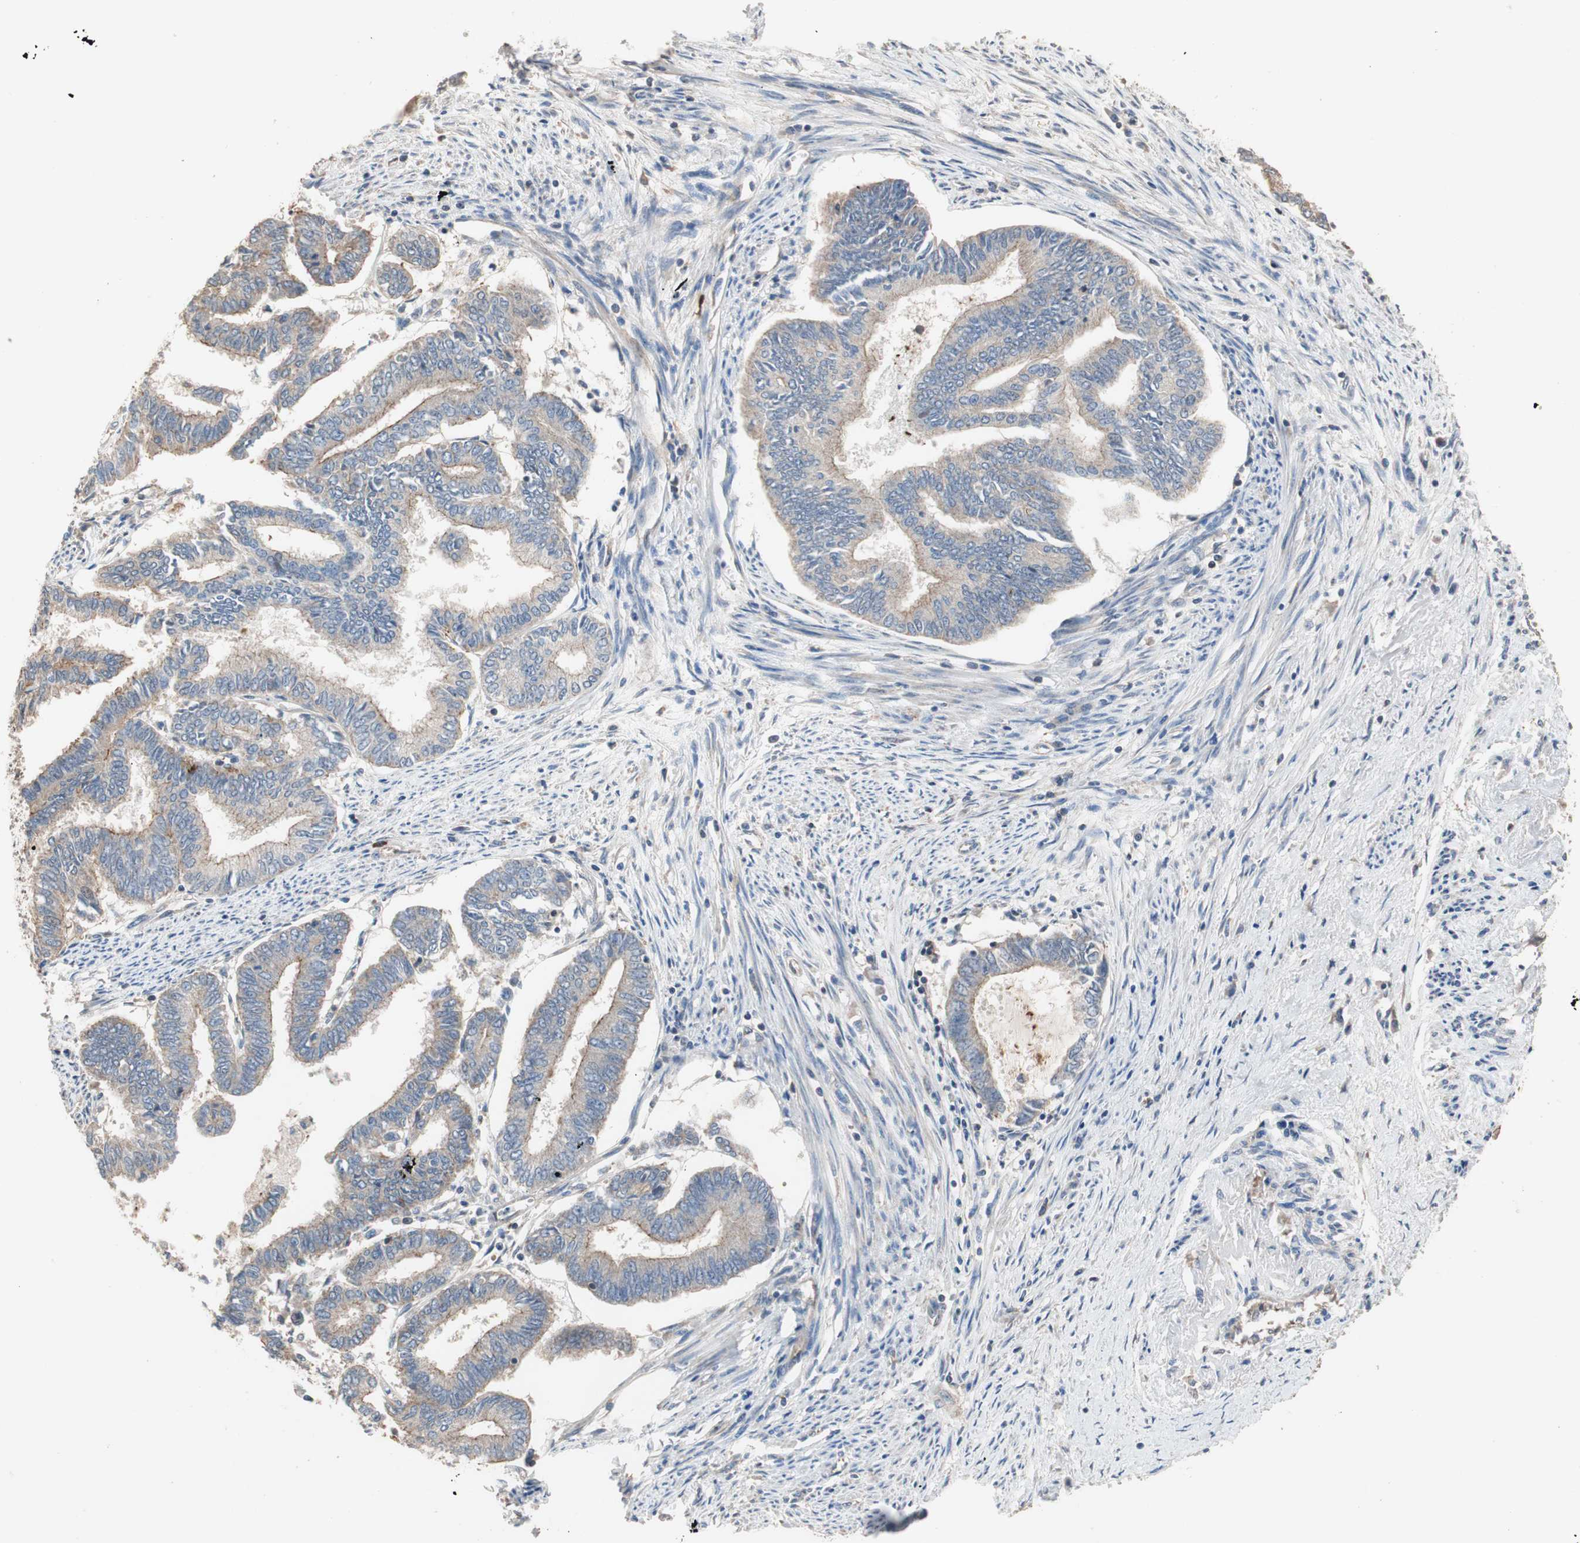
{"staining": {"intensity": "moderate", "quantity": ">75%", "location": "cytoplasmic/membranous"}, "tissue": "endometrial cancer", "cell_type": "Tumor cells", "image_type": "cancer", "snomed": [{"axis": "morphology", "description": "Adenocarcinoma, NOS"}, {"axis": "topography", "description": "Endometrium"}], "caption": "Protein staining of endometrial cancer tissue demonstrates moderate cytoplasmic/membranous staining in approximately >75% of tumor cells. (brown staining indicates protein expression, while blue staining denotes nuclei).", "gene": "MAP4K2", "patient": {"sex": "female", "age": 86}}